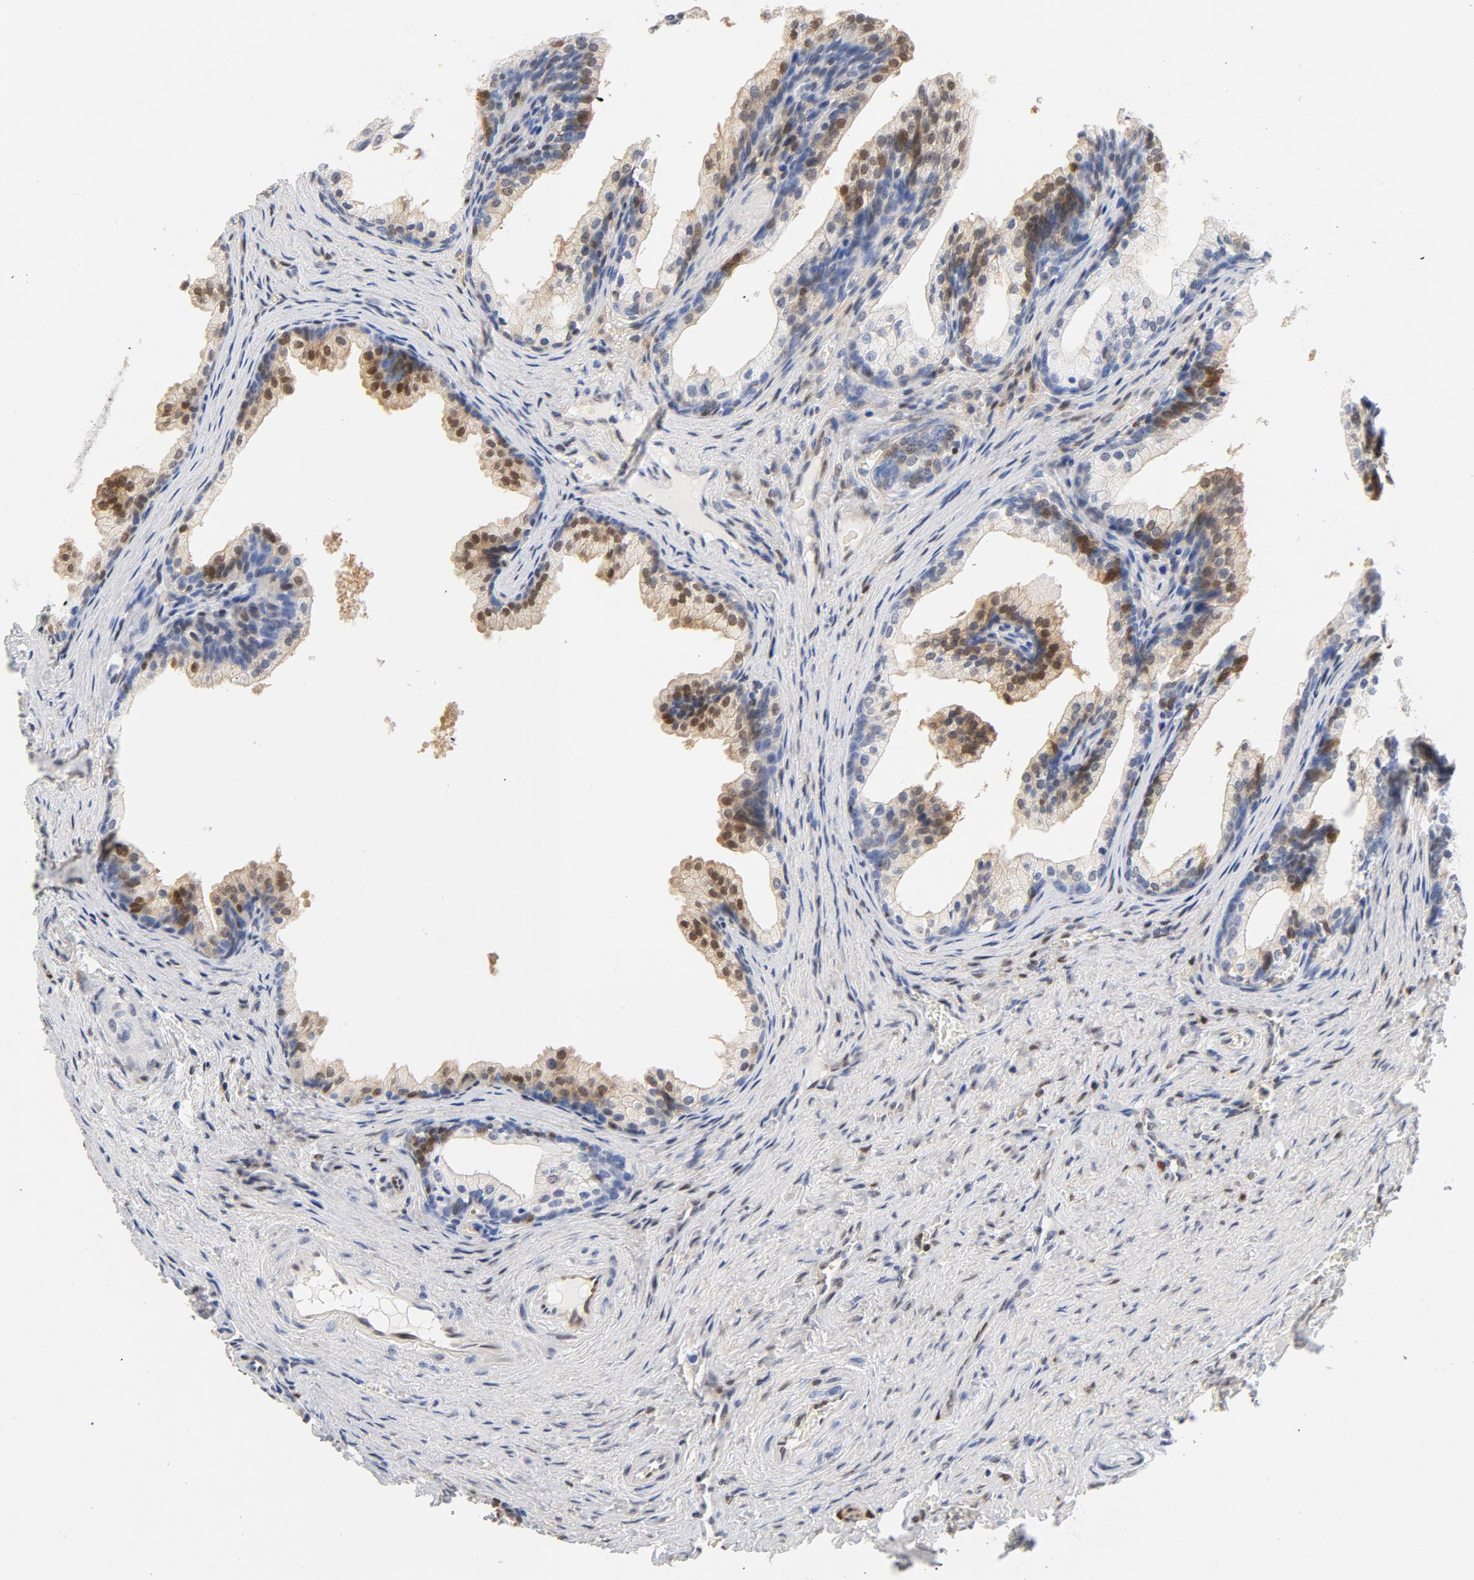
{"staining": {"intensity": "strong", "quantity": "25%-75%", "location": "cytoplasmic/membranous,nuclear"}, "tissue": "prostate cancer", "cell_type": "Tumor cells", "image_type": "cancer", "snomed": [{"axis": "morphology", "description": "Adenocarcinoma, Medium grade"}, {"axis": "topography", "description": "Prostate"}], "caption": "Immunohistochemical staining of human prostate medium-grade adenocarcinoma displays strong cytoplasmic/membranous and nuclear protein expression in approximately 25%-75% of tumor cells.", "gene": "CDKN1B", "patient": {"sex": "male", "age": 60}}